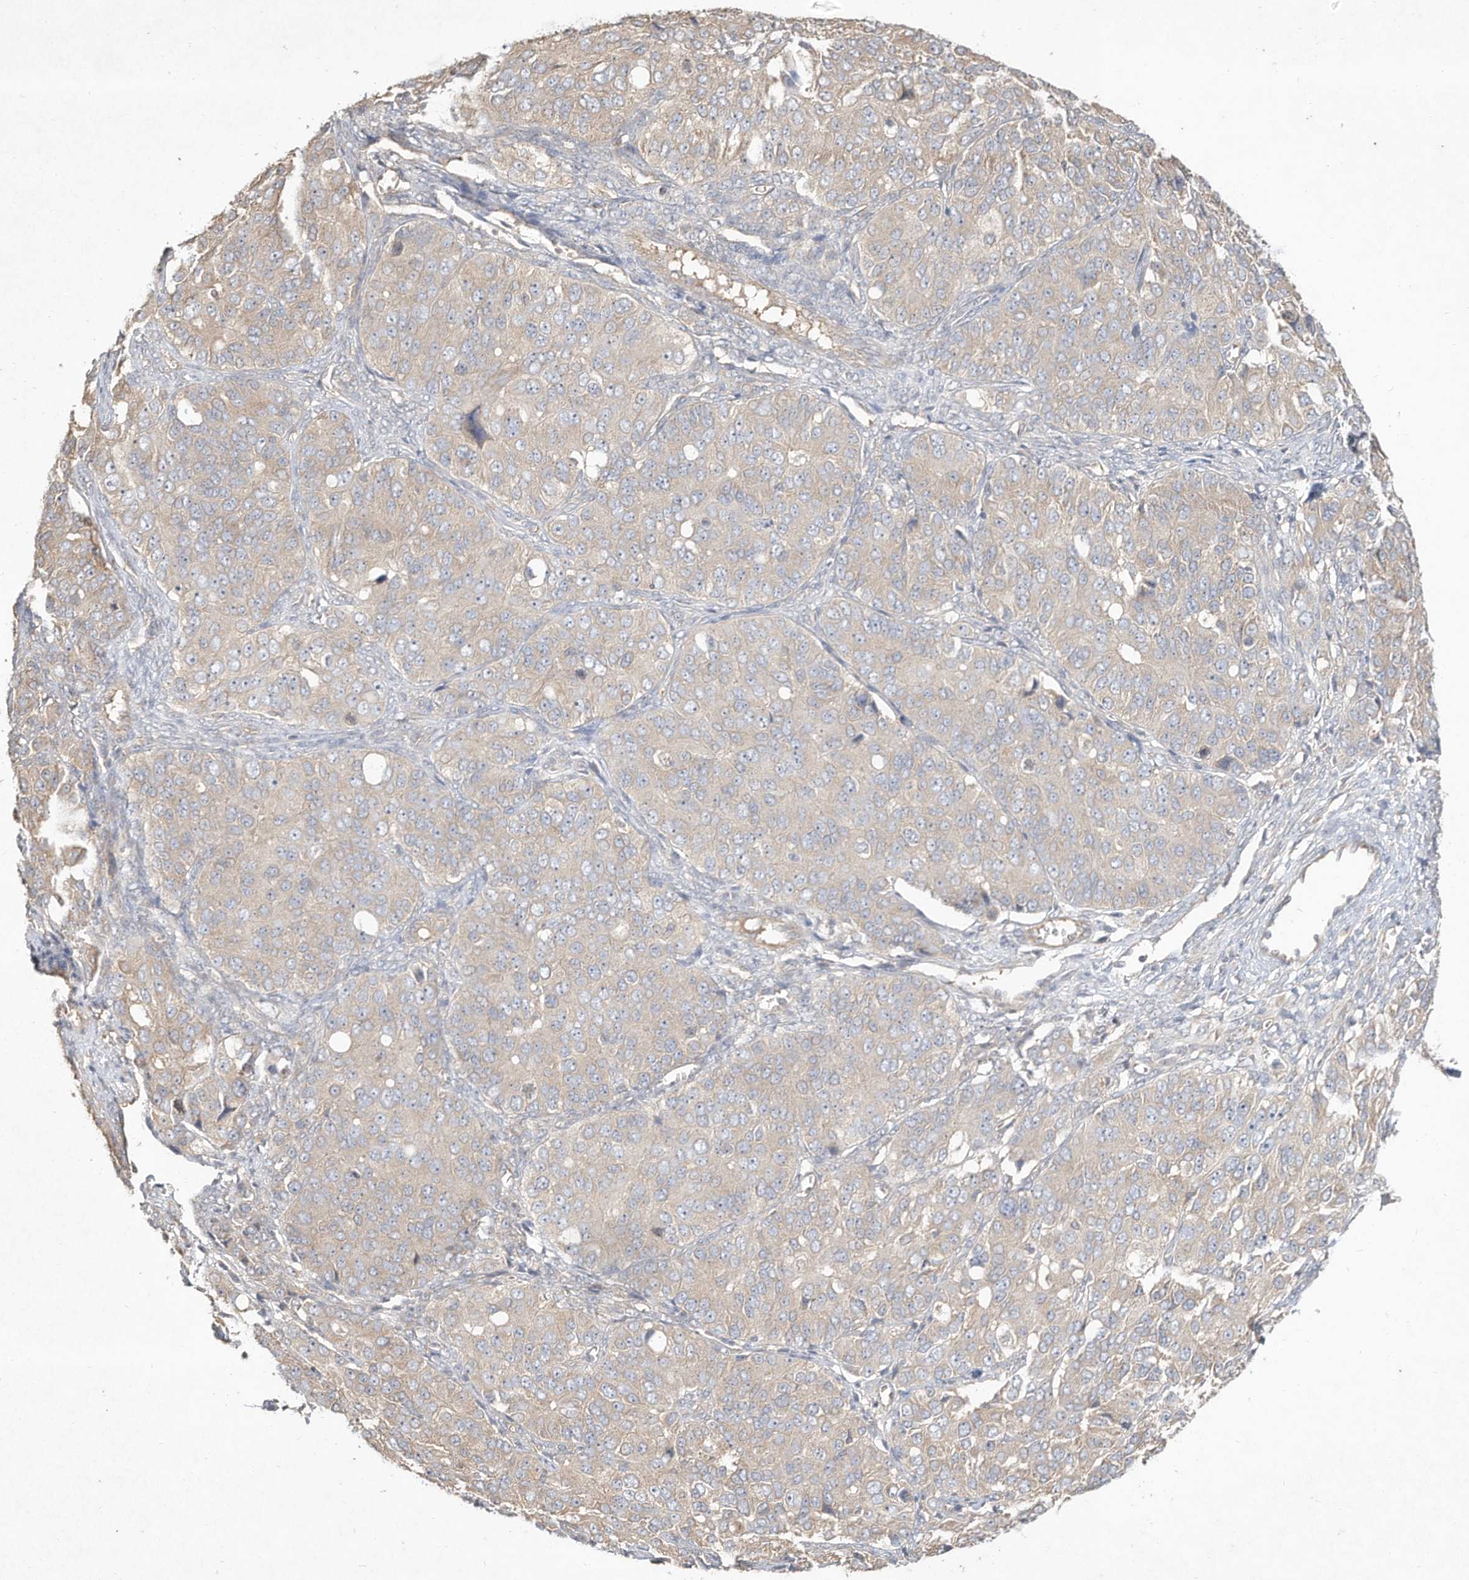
{"staining": {"intensity": "weak", "quantity": "<25%", "location": "cytoplasmic/membranous"}, "tissue": "ovarian cancer", "cell_type": "Tumor cells", "image_type": "cancer", "snomed": [{"axis": "morphology", "description": "Carcinoma, endometroid"}, {"axis": "topography", "description": "Ovary"}], "caption": "Immunohistochemistry micrograph of human endometroid carcinoma (ovarian) stained for a protein (brown), which displays no expression in tumor cells.", "gene": "DYNC1I2", "patient": {"sex": "female", "age": 51}}